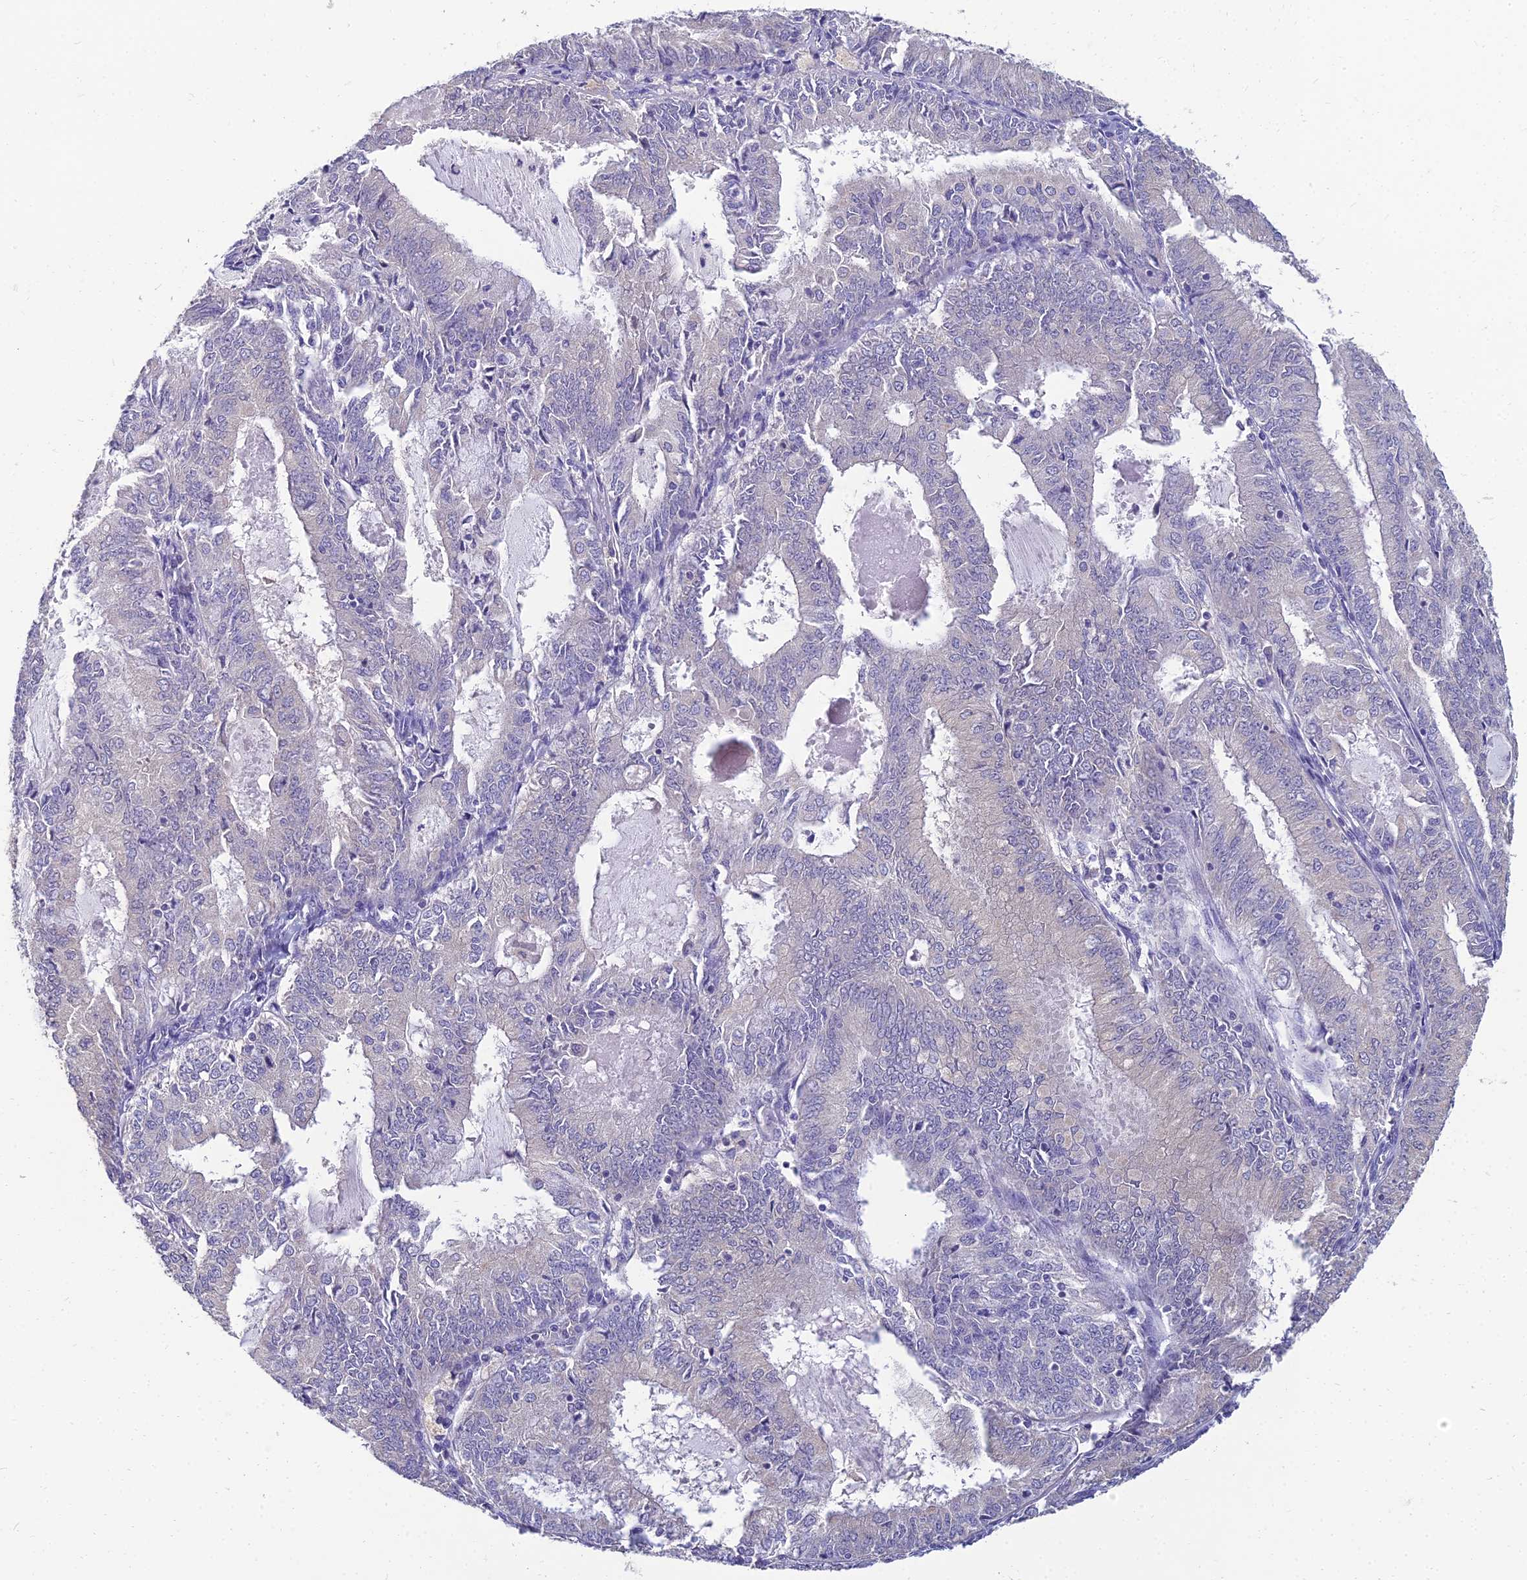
{"staining": {"intensity": "negative", "quantity": "none", "location": "none"}, "tissue": "endometrial cancer", "cell_type": "Tumor cells", "image_type": "cancer", "snomed": [{"axis": "morphology", "description": "Adenocarcinoma, NOS"}, {"axis": "topography", "description": "Endometrium"}], "caption": "An immunohistochemistry (IHC) micrograph of endometrial cancer (adenocarcinoma) is shown. There is no staining in tumor cells of endometrial cancer (adenocarcinoma).", "gene": "NPY", "patient": {"sex": "female", "age": 57}}